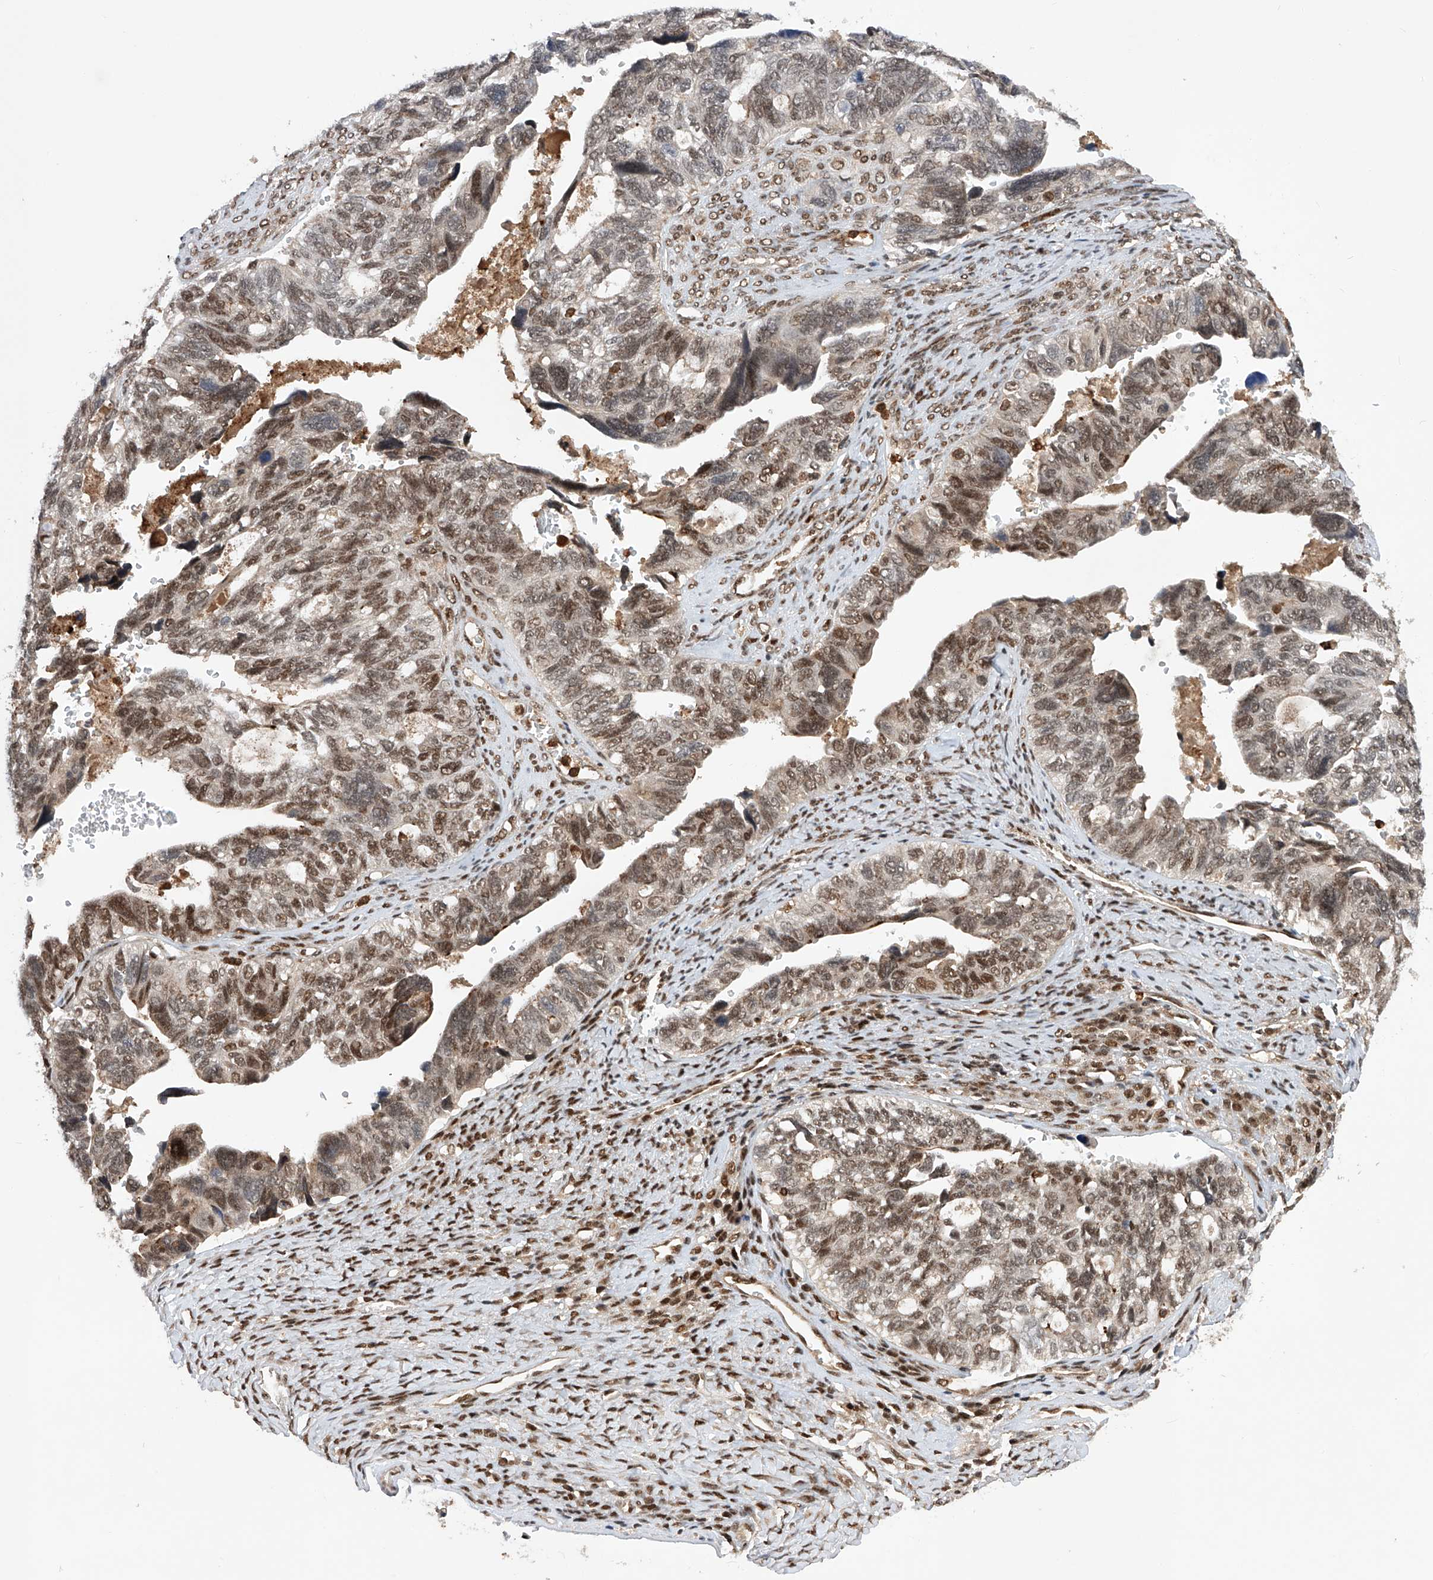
{"staining": {"intensity": "moderate", "quantity": "25%-75%", "location": "nuclear"}, "tissue": "ovarian cancer", "cell_type": "Tumor cells", "image_type": "cancer", "snomed": [{"axis": "morphology", "description": "Cystadenocarcinoma, serous, NOS"}, {"axis": "topography", "description": "Ovary"}], "caption": "An image of serous cystadenocarcinoma (ovarian) stained for a protein displays moderate nuclear brown staining in tumor cells.", "gene": "ZNF280D", "patient": {"sex": "female", "age": 79}}